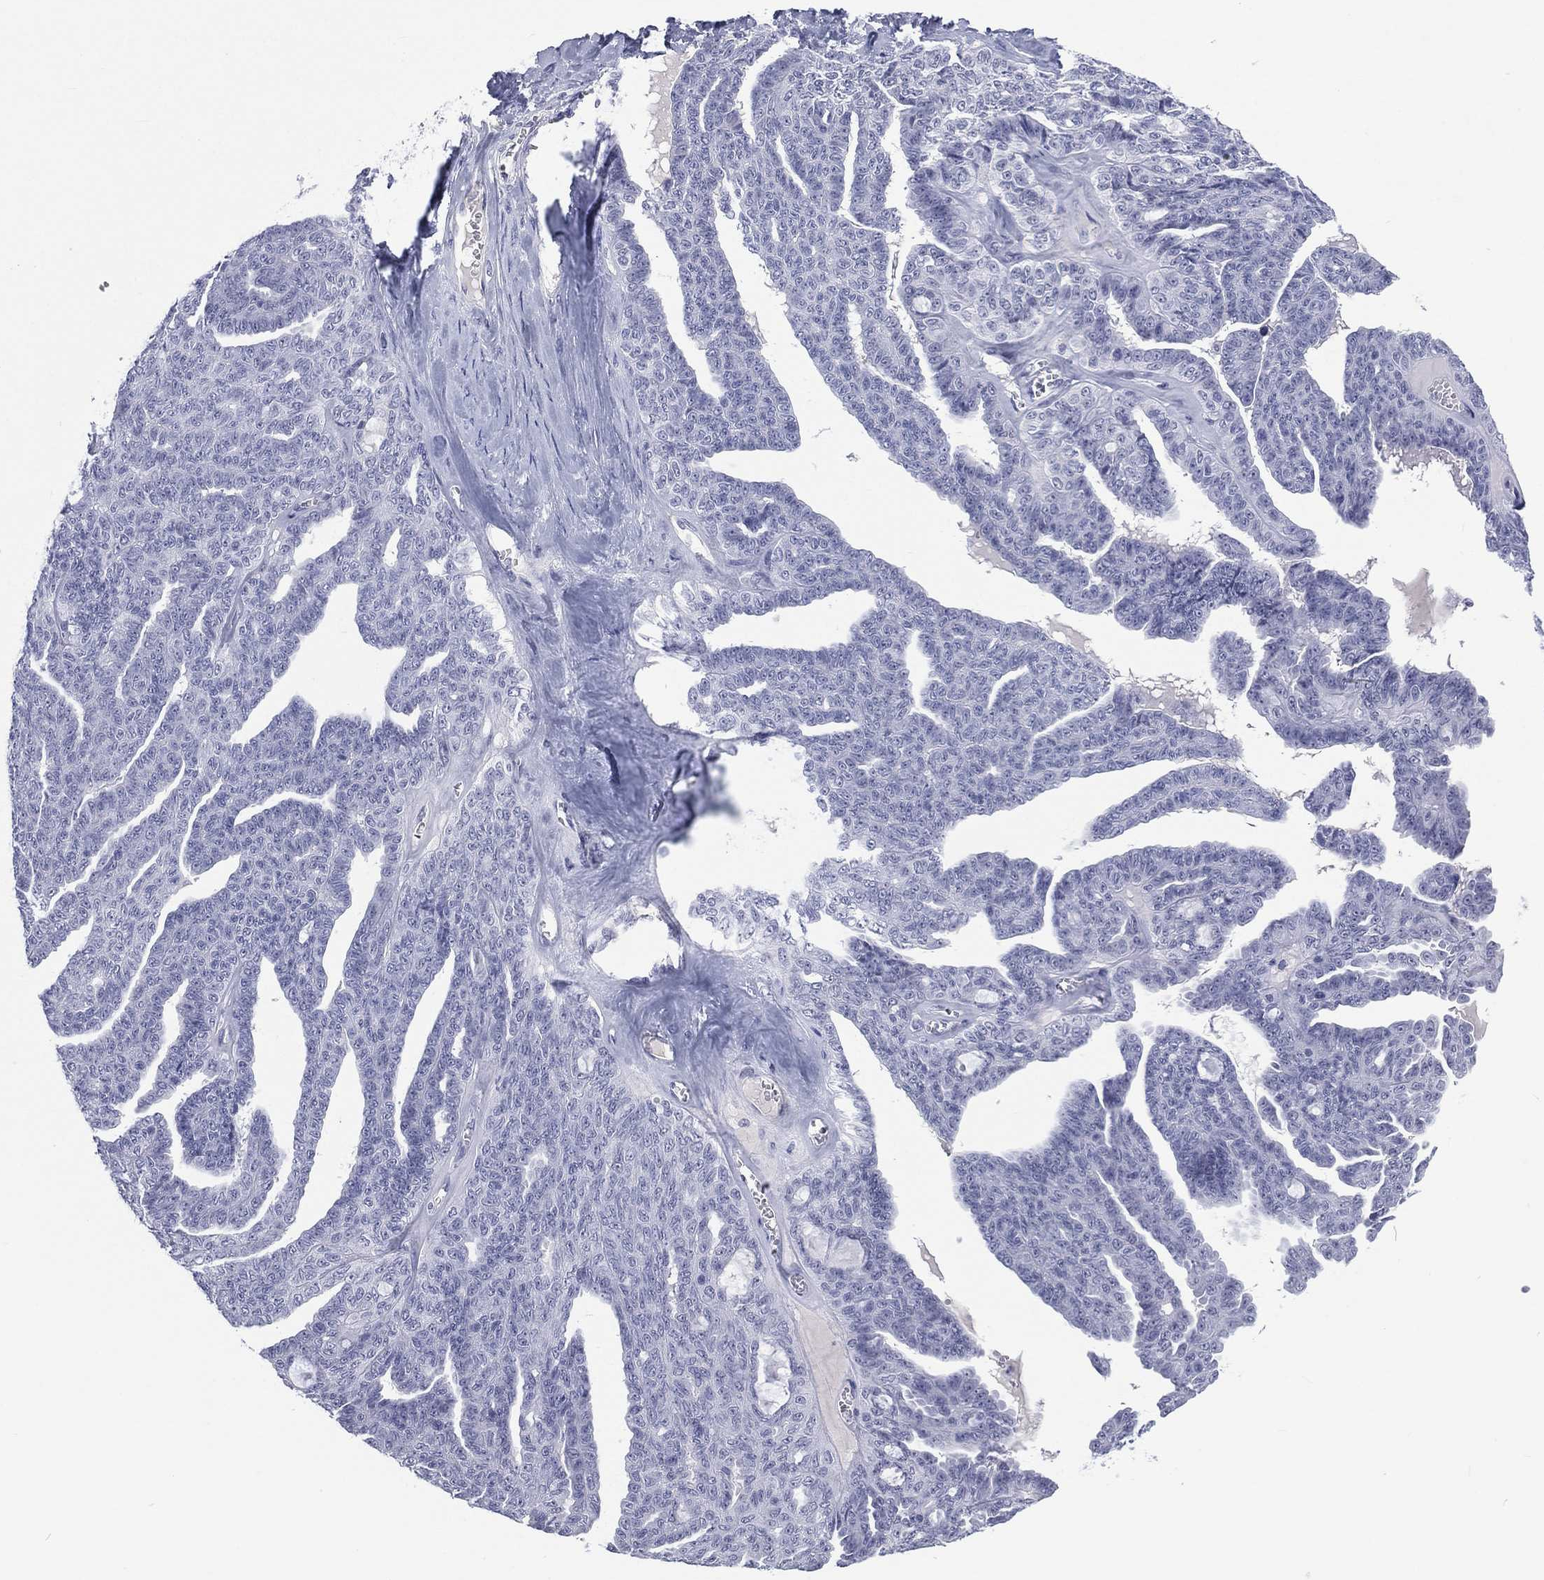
{"staining": {"intensity": "negative", "quantity": "none", "location": "none"}, "tissue": "ovarian cancer", "cell_type": "Tumor cells", "image_type": "cancer", "snomed": [{"axis": "morphology", "description": "Cystadenocarcinoma, serous, NOS"}, {"axis": "topography", "description": "Ovary"}], "caption": "Protein analysis of ovarian cancer exhibits no significant staining in tumor cells. (DAB (3,3'-diaminobenzidine) immunohistochemistry (IHC), high magnification).", "gene": "SSX1", "patient": {"sex": "female", "age": 71}}